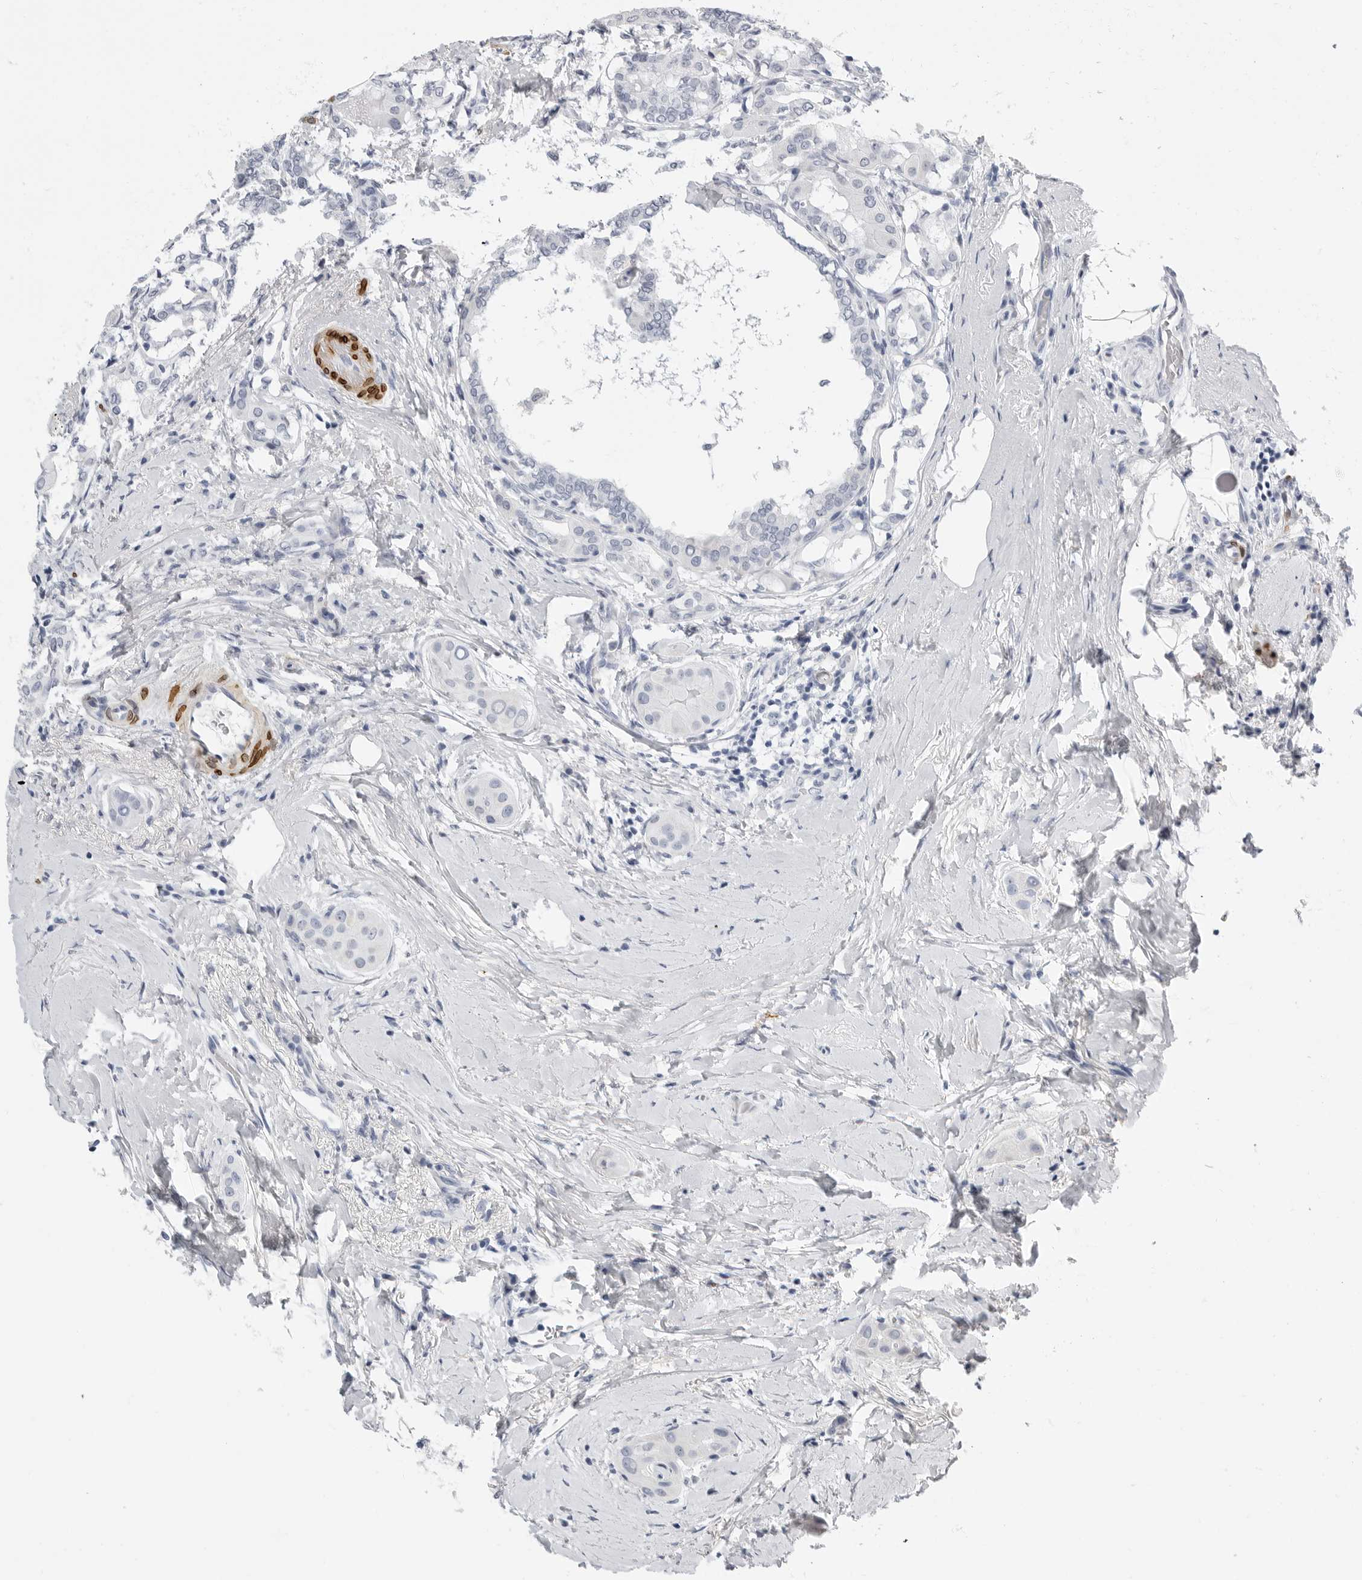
{"staining": {"intensity": "negative", "quantity": "none", "location": "none"}, "tissue": "thyroid cancer", "cell_type": "Tumor cells", "image_type": "cancer", "snomed": [{"axis": "morphology", "description": "Papillary adenocarcinoma, NOS"}, {"axis": "topography", "description": "Thyroid gland"}], "caption": "A high-resolution histopathology image shows immunohistochemistry (IHC) staining of papillary adenocarcinoma (thyroid), which shows no significant positivity in tumor cells.", "gene": "PLN", "patient": {"sex": "male", "age": 33}}